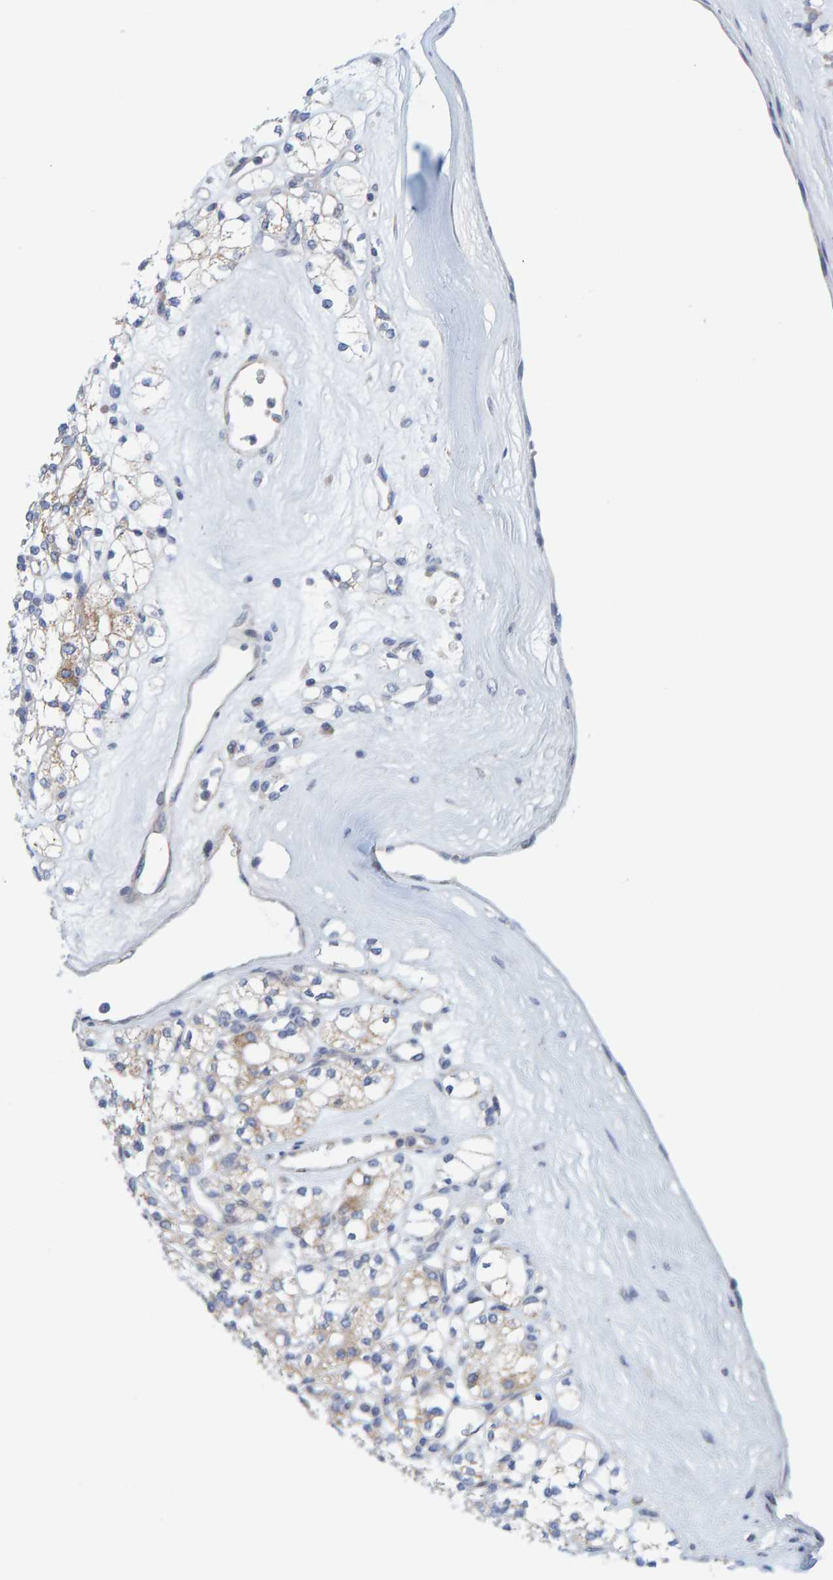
{"staining": {"intensity": "weak", "quantity": "25%-75%", "location": "cytoplasmic/membranous"}, "tissue": "renal cancer", "cell_type": "Tumor cells", "image_type": "cancer", "snomed": [{"axis": "morphology", "description": "Adenocarcinoma, NOS"}, {"axis": "topography", "description": "Kidney"}], "caption": "This micrograph shows renal cancer (adenocarcinoma) stained with immunohistochemistry (IHC) to label a protein in brown. The cytoplasmic/membranous of tumor cells show weak positivity for the protein. Nuclei are counter-stained blue.", "gene": "ZC3H3", "patient": {"sex": "male", "age": 77}}